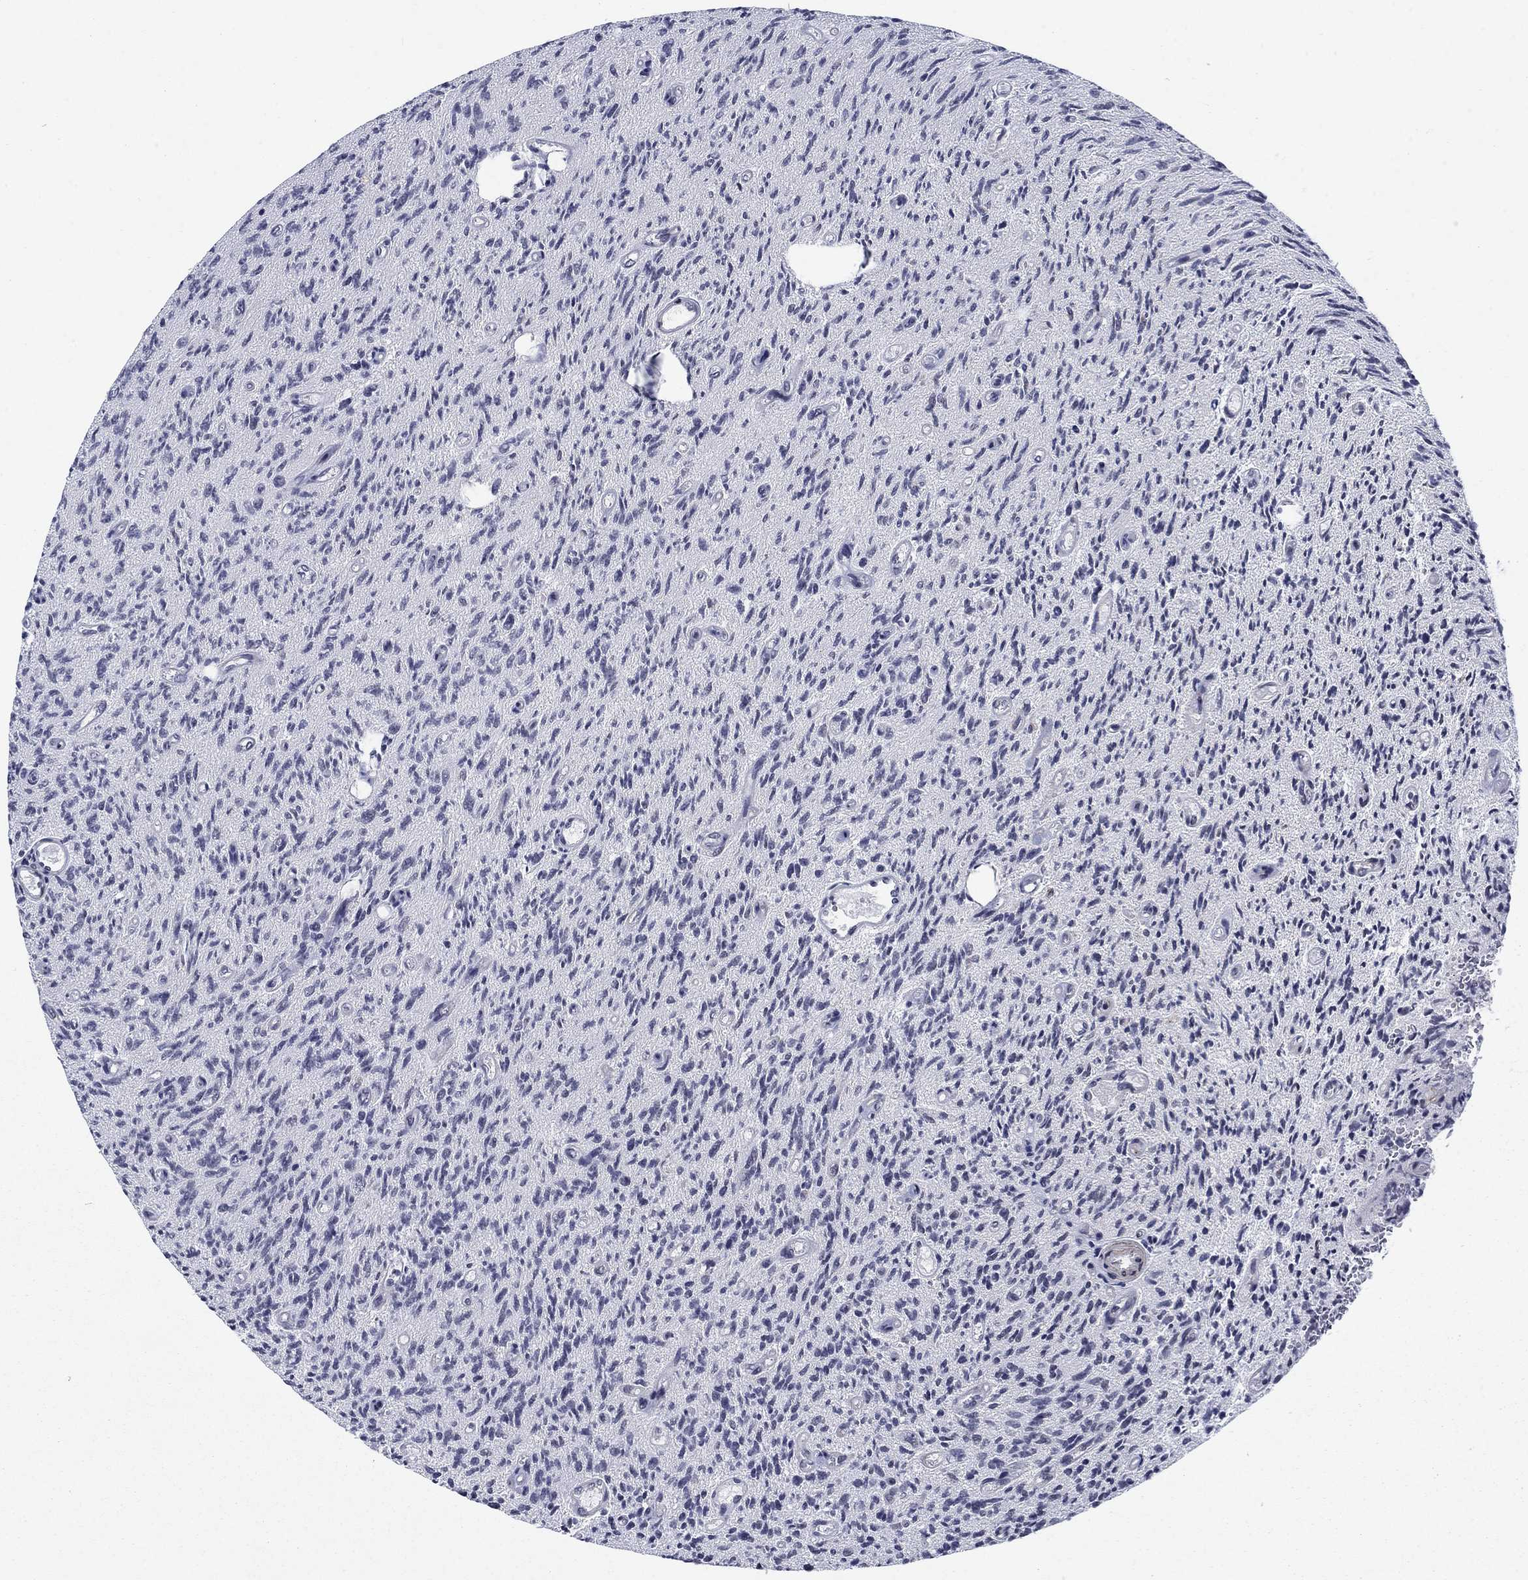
{"staining": {"intensity": "strong", "quantity": "25%-75%", "location": "nuclear"}, "tissue": "glioma", "cell_type": "Tumor cells", "image_type": "cancer", "snomed": [{"axis": "morphology", "description": "Glioma, malignant, High grade"}, {"axis": "topography", "description": "Brain"}], "caption": "The image displays a brown stain indicating the presence of a protein in the nuclear of tumor cells in glioma.", "gene": "RPRD1B", "patient": {"sex": "male", "age": 64}}